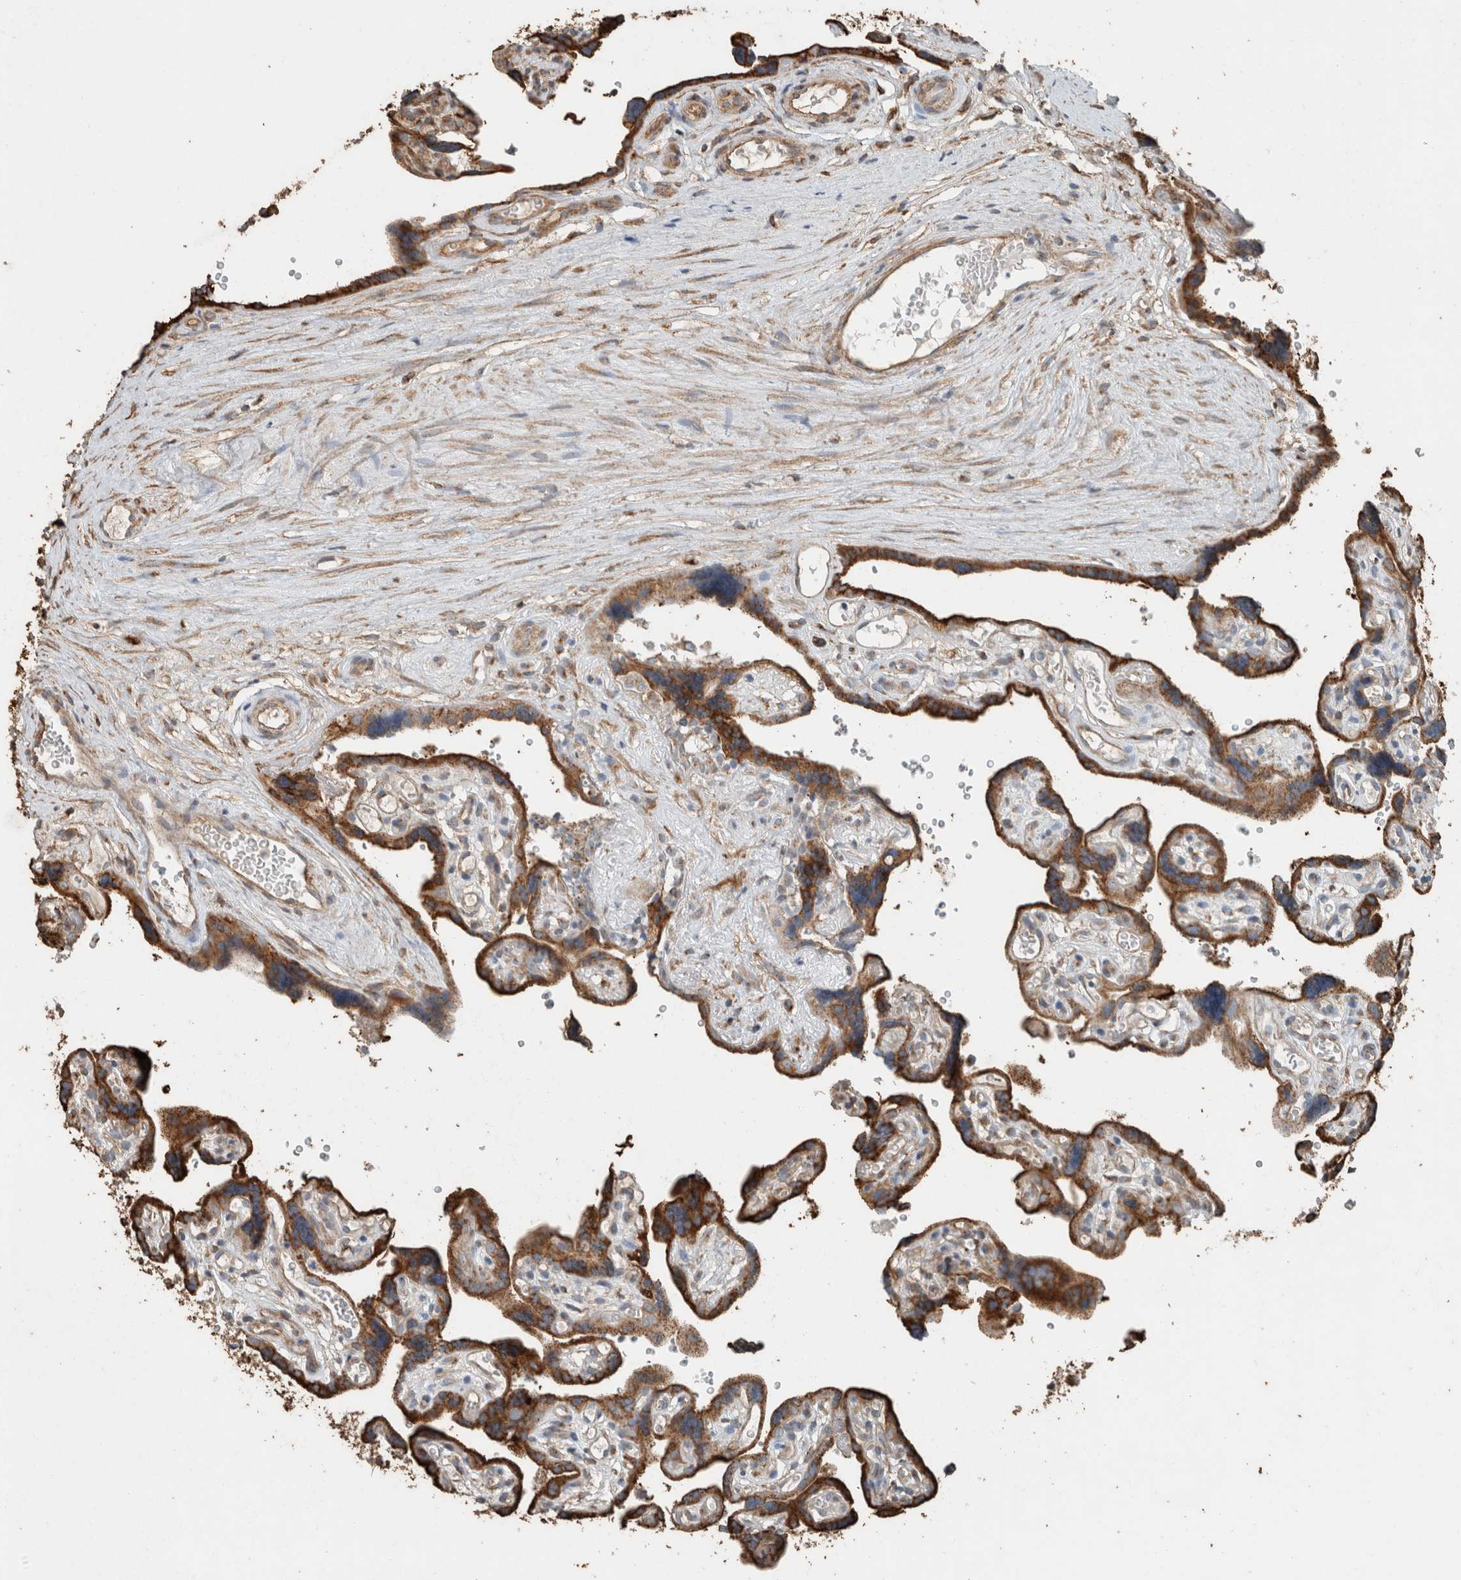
{"staining": {"intensity": "moderate", "quantity": ">75%", "location": "cytoplasmic/membranous"}, "tissue": "placenta", "cell_type": "Decidual cells", "image_type": "normal", "snomed": [{"axis": "morphology", "description": "Normal tissue, NOS"}, {"axis": "topography", "description": "Placenta"}], "caption": "Protein expression analysis of unremarkable human placenta reveals moderate cytoplasmic/membranous expression in approximately >75% of decidual cells.", "gene": "ACVR2B", "patient": {"sex": "female", "age": 30}}